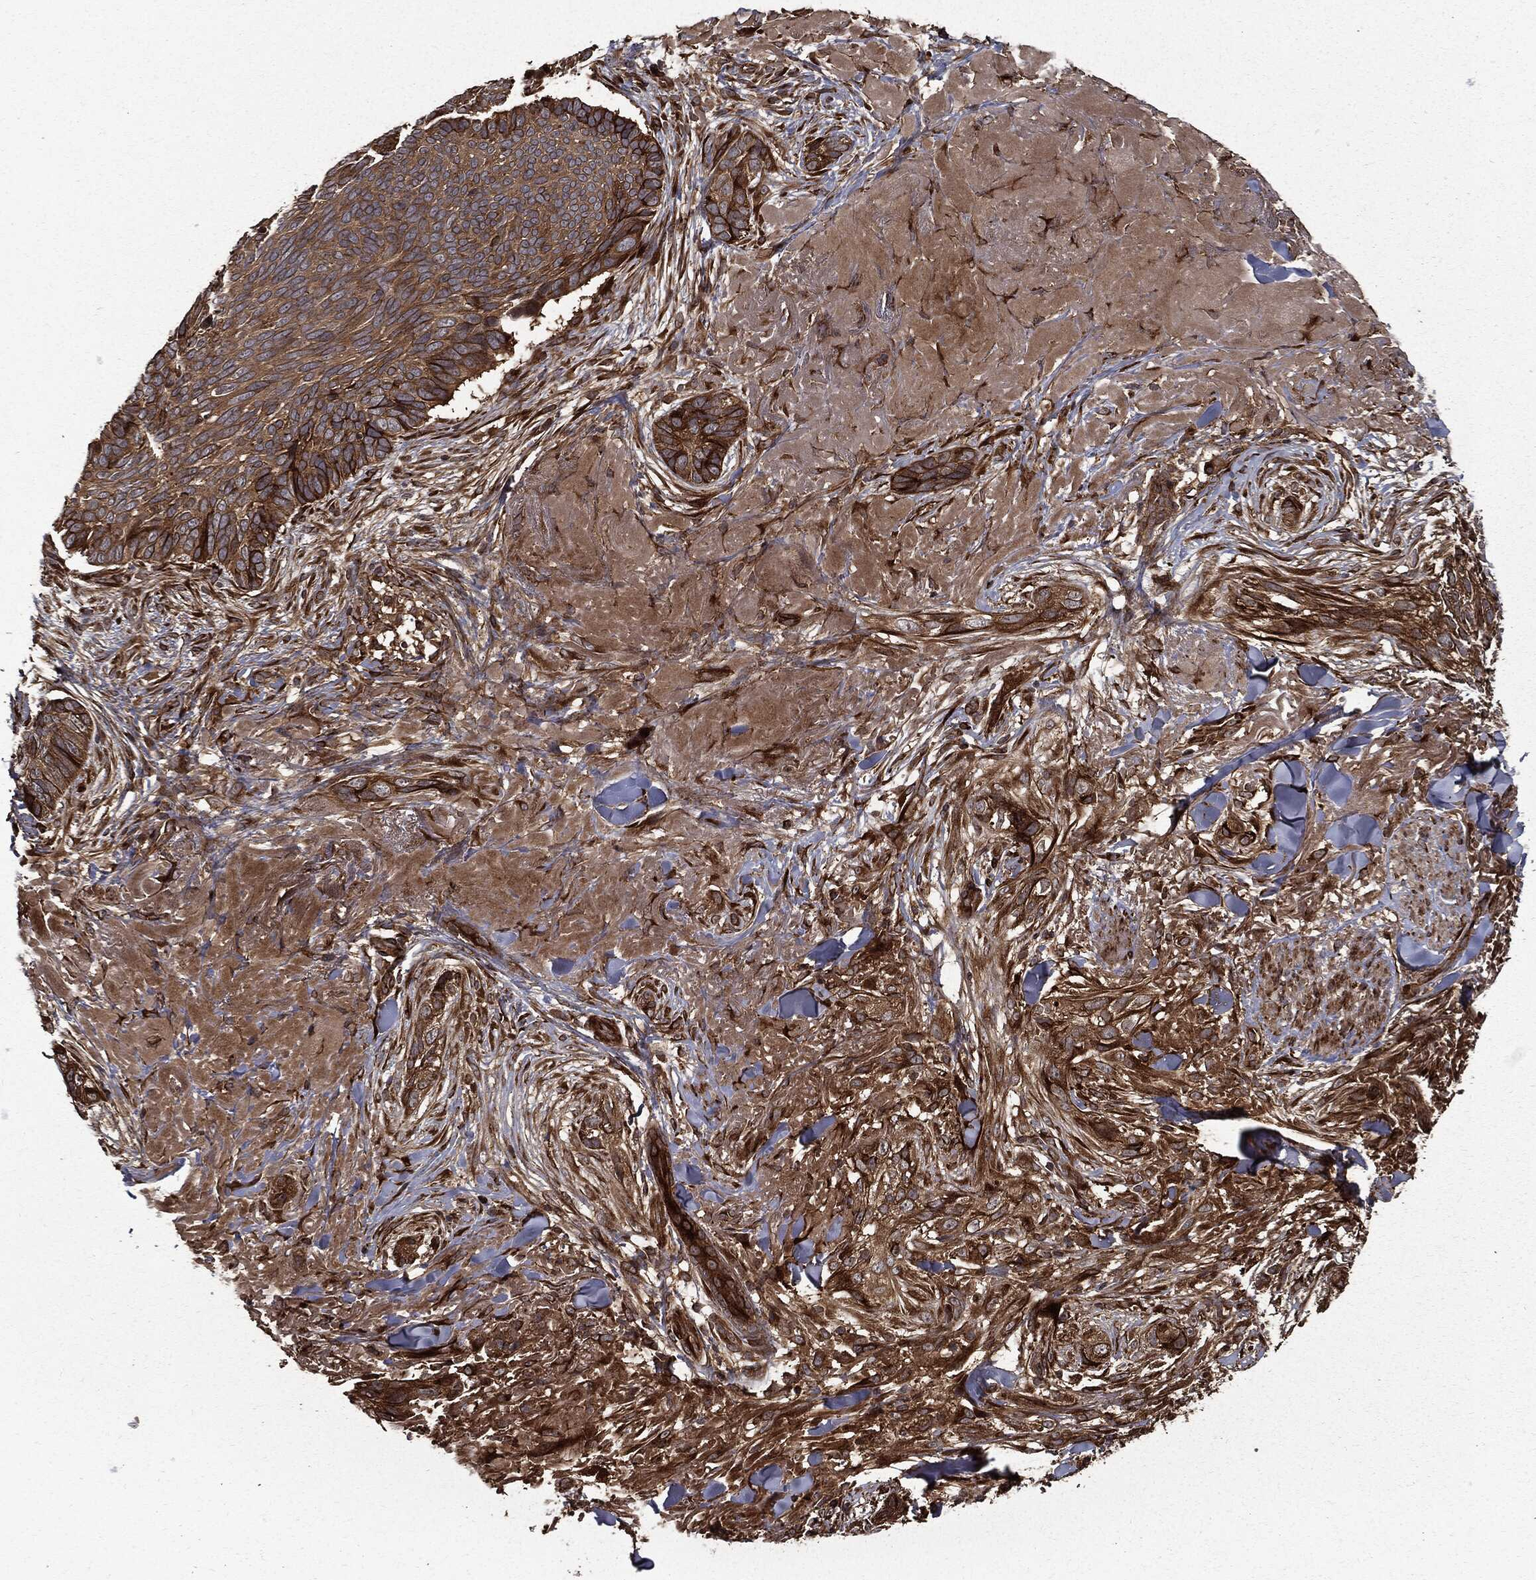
{"staining": {"intensity": "moderate", "quantity": ">75%", "location": "cytoplasmic/membranous"}, "tissue": "skin cancer", "cell_type": "Tumor cells", "image_type": "cancer", "snomed": [{"axis": "morphology", "description": "Basal cell carcinoma"}, {"axis": "topography", "description": "Skin"}], "caption": "A medium amount of moderate cytoplasmic/membranous expression is identified in approximately >75% of tumor cells in skin cancer tissue.", "gene": "HTT", "patient": {"sex": "male", "age": 91}}